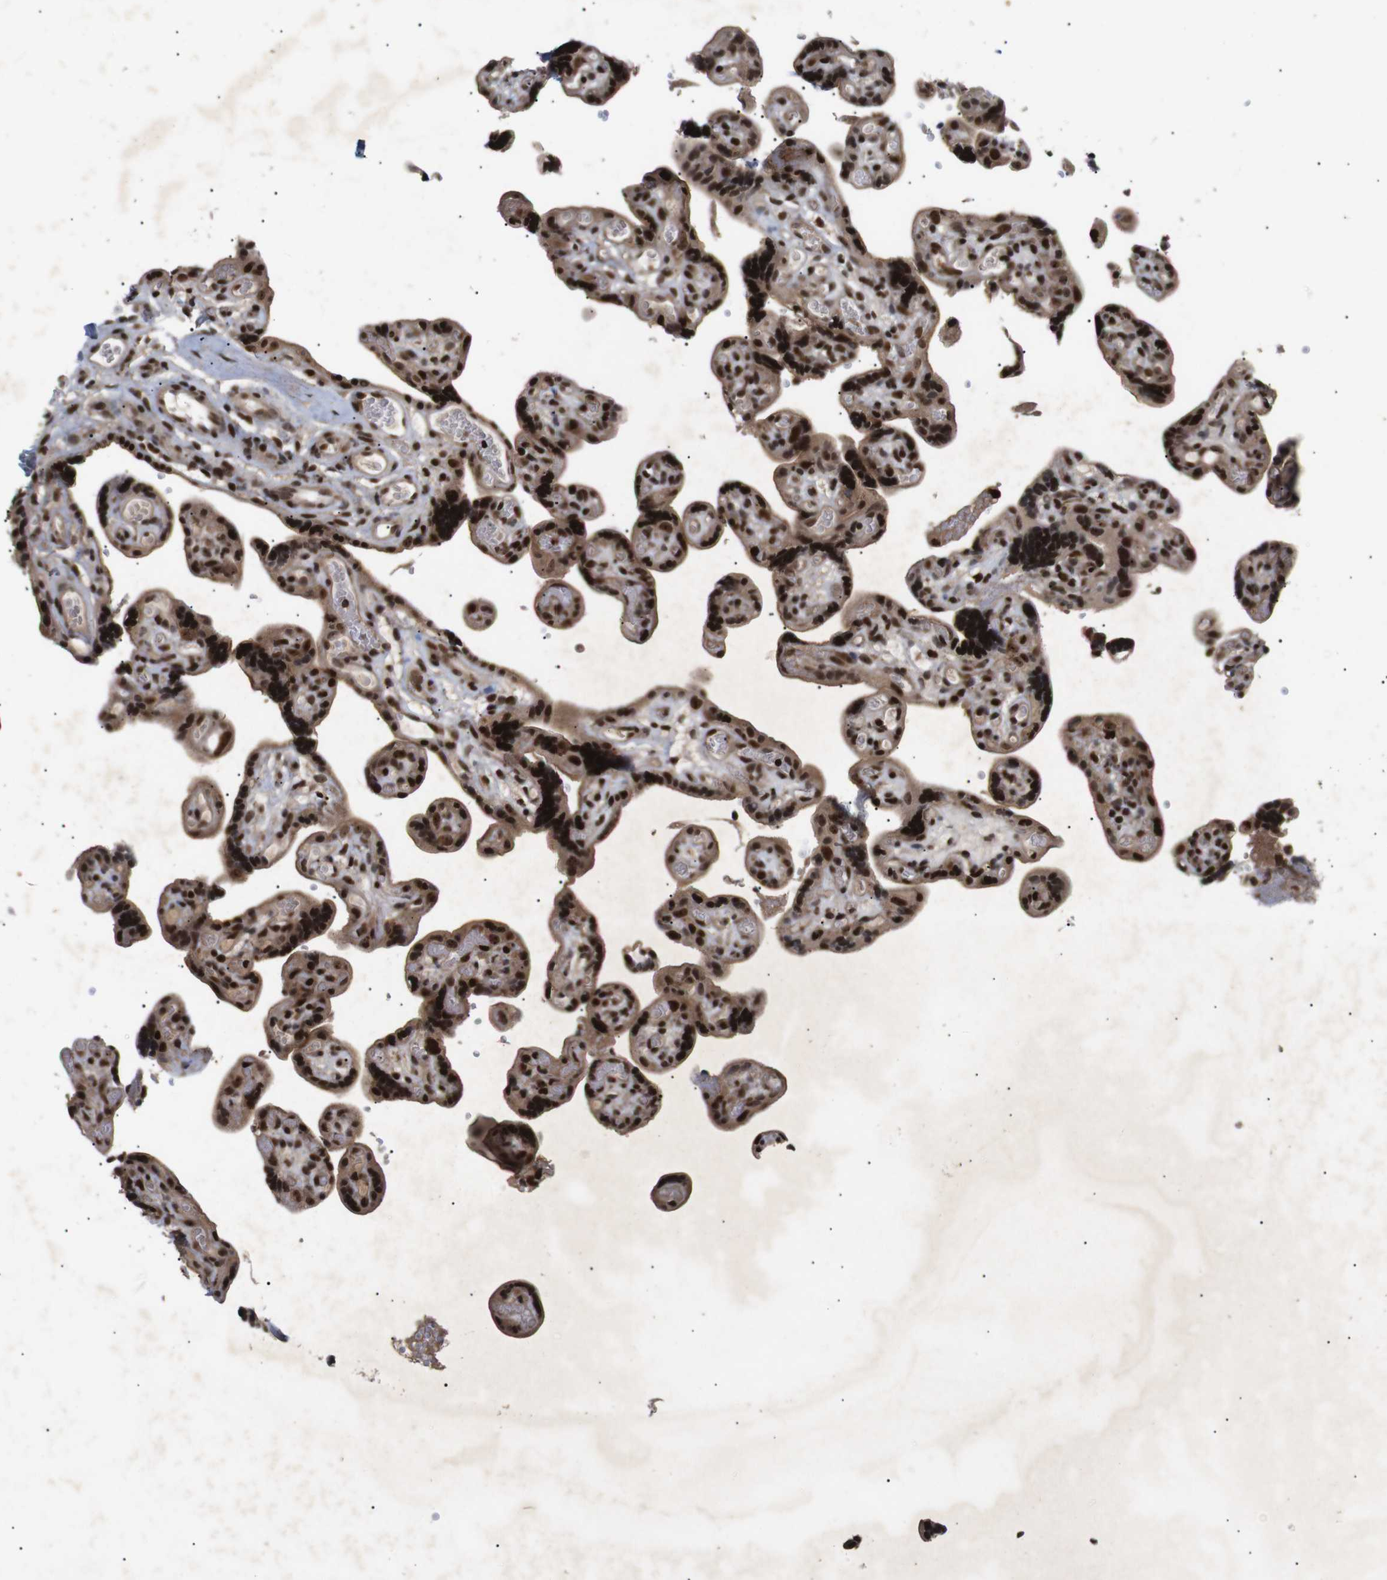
{"staining": {"intensity": "strong", "quantity": ">75%", "location": "cytoplasmic/membranous,nuclear"}, "tissue": "placenta", "cell_type": "Decidual cells", "image_type": "normal", "snomed": [{"axis": "morphology", "description": "Normal tissue, NOS"}, {"axis": "topography", "description": "Placenta"}], "caption": "Immunohistochemistry of benign human placenta reveals high levels of strong cytoplasmic/membranous,nuclear expression in about >75% of decidual cells. (DAB IHC, brown staining for protein, blue staining for nuclei).", "gene": "KIF23", "patient": {"sex": "female", "age": 30}}